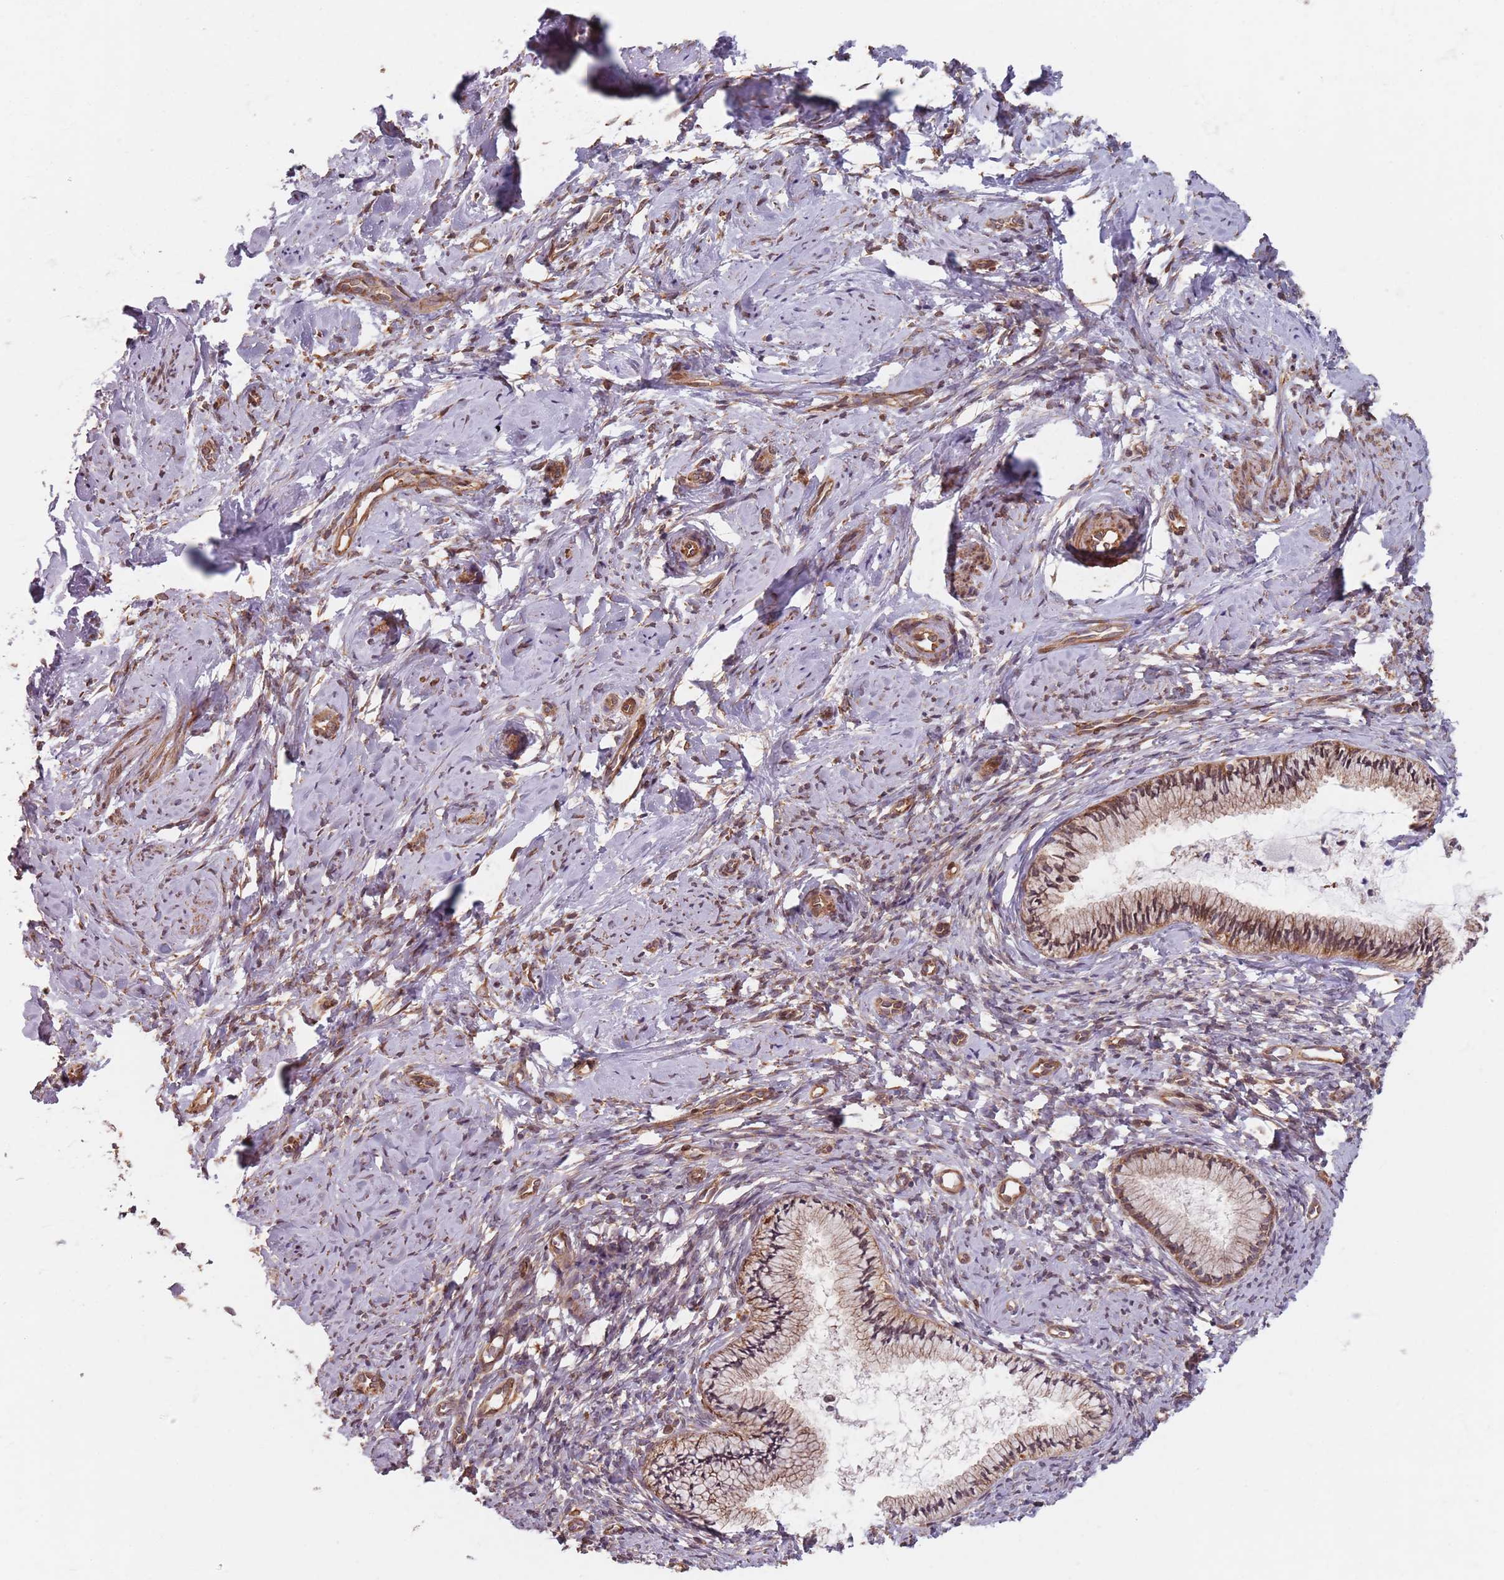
{"staining": {"intensity": "moderate", "quantity": ">75%", "location": "cytoplasmic/membranous"}, "tissue": "cervix", "cell_type": "Glandular cells", "image_type": "normal", "snomed": [{"axis": "morphology", "description": "Normal tissue, NOS"}, {"axis": "topography", "description": "Cervix"}], "caption": "Immunohistochemical staining of normal cervix shows moderate cytoplasmic/membranous protein expression in approximately >75% of glandular cells. Nuclei are stained in blue.", "gene": "NOTCH3", "patient": {"sex": "female", "age": 57}}